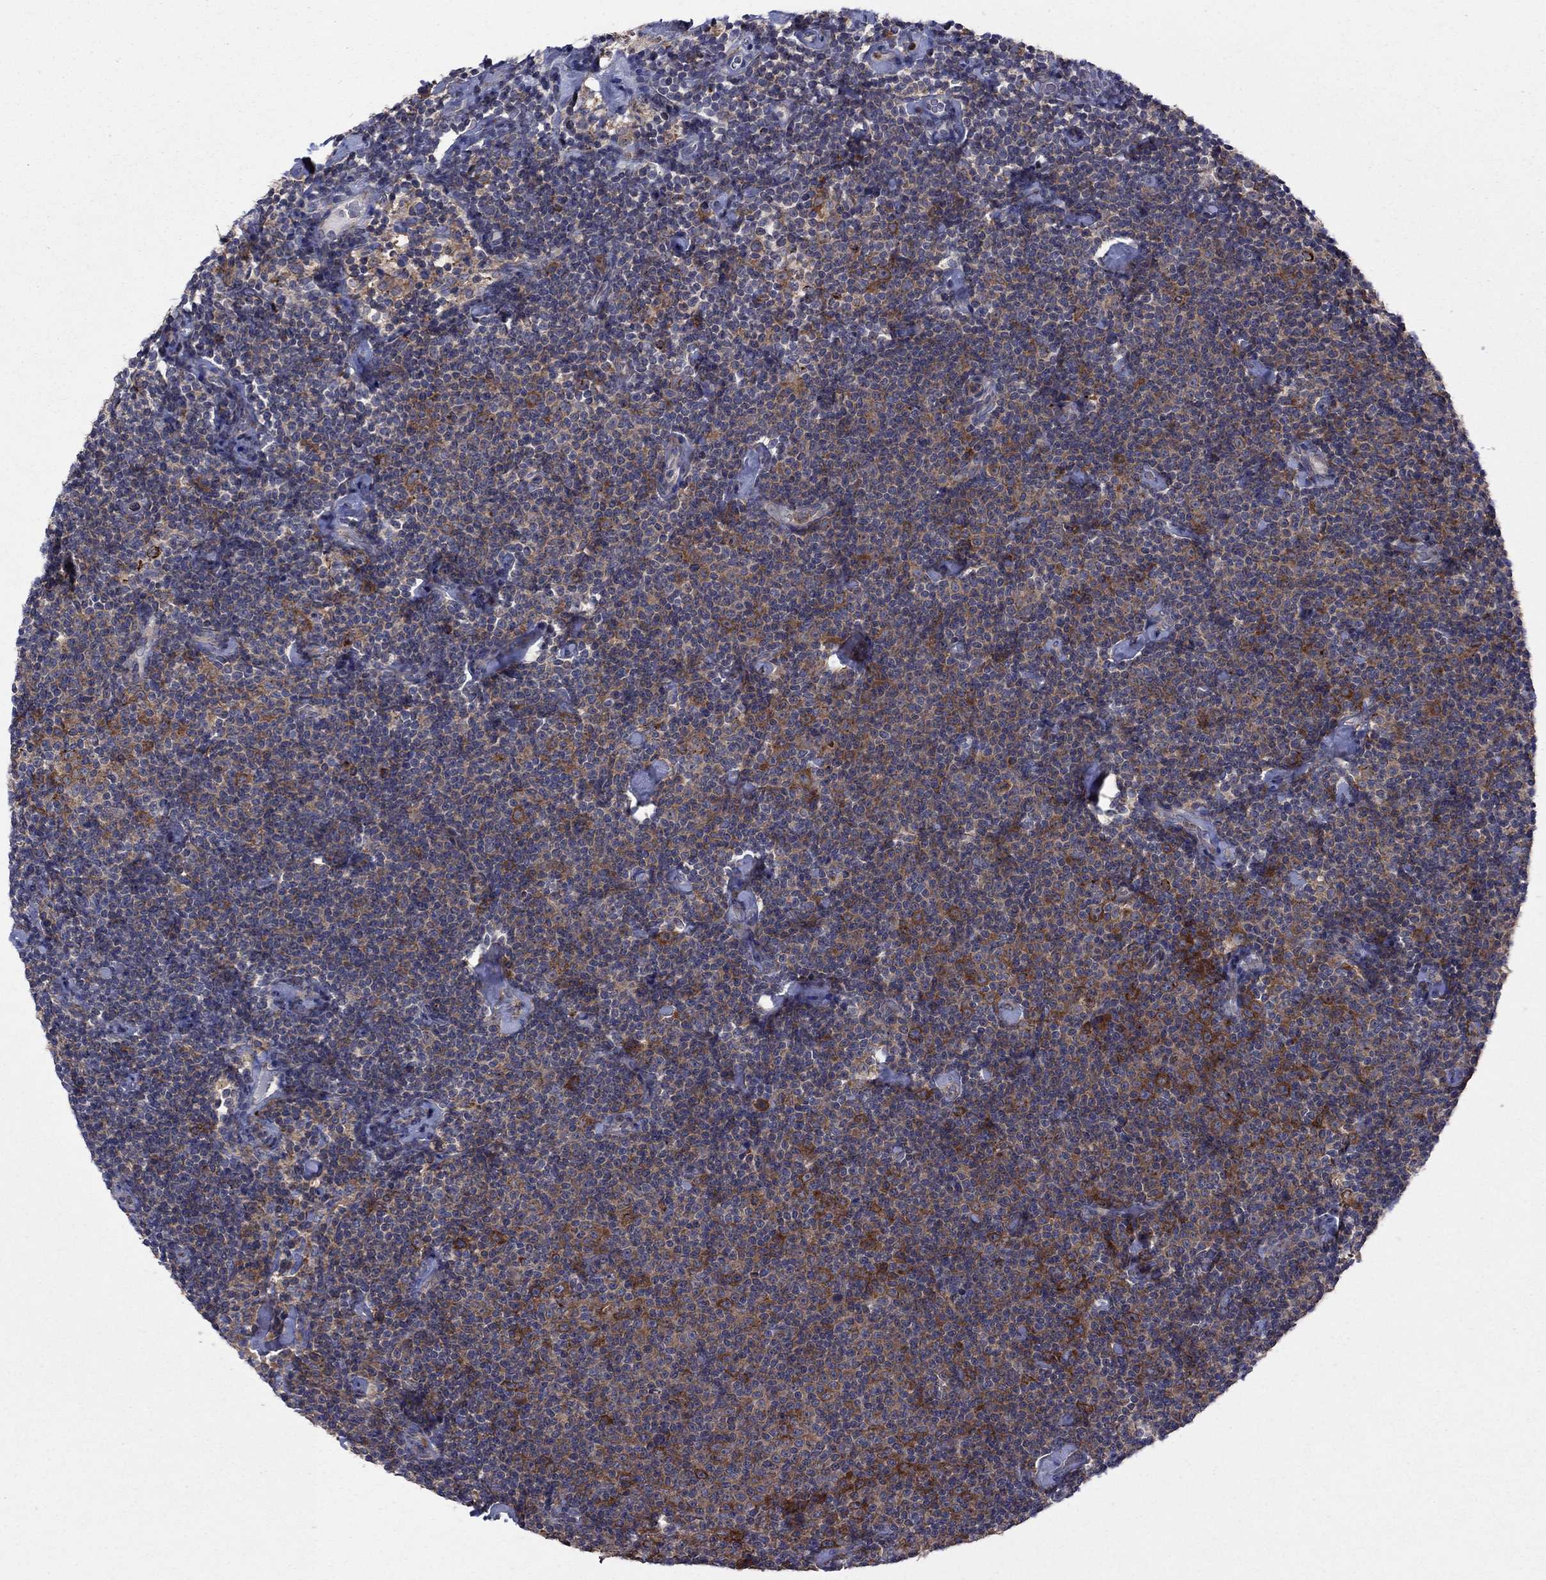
{"staining": {"intensity": "moderate", "quantity": ">75%", "location": "cytoplasmic/membranous"}, "tissue": "lymphoma", "cell_type": "Tumor cells", "image_type": "cancer", "snomed": [{"axis": "morphology", "description": "Malignant lymphoma, non-Hodgkin's type, Low grade"}, {"axis": "topography", "description": "Lymph node"}], "caption": "Moderate cytoplasmic/membranous protein staining is present in approximately >75% of tumor cells in lymphoma. (Brightfield microscopy of DAB IHC at high magnification).", "gene": "MEA1", "patient": {"sex": "male", "age": 81}}